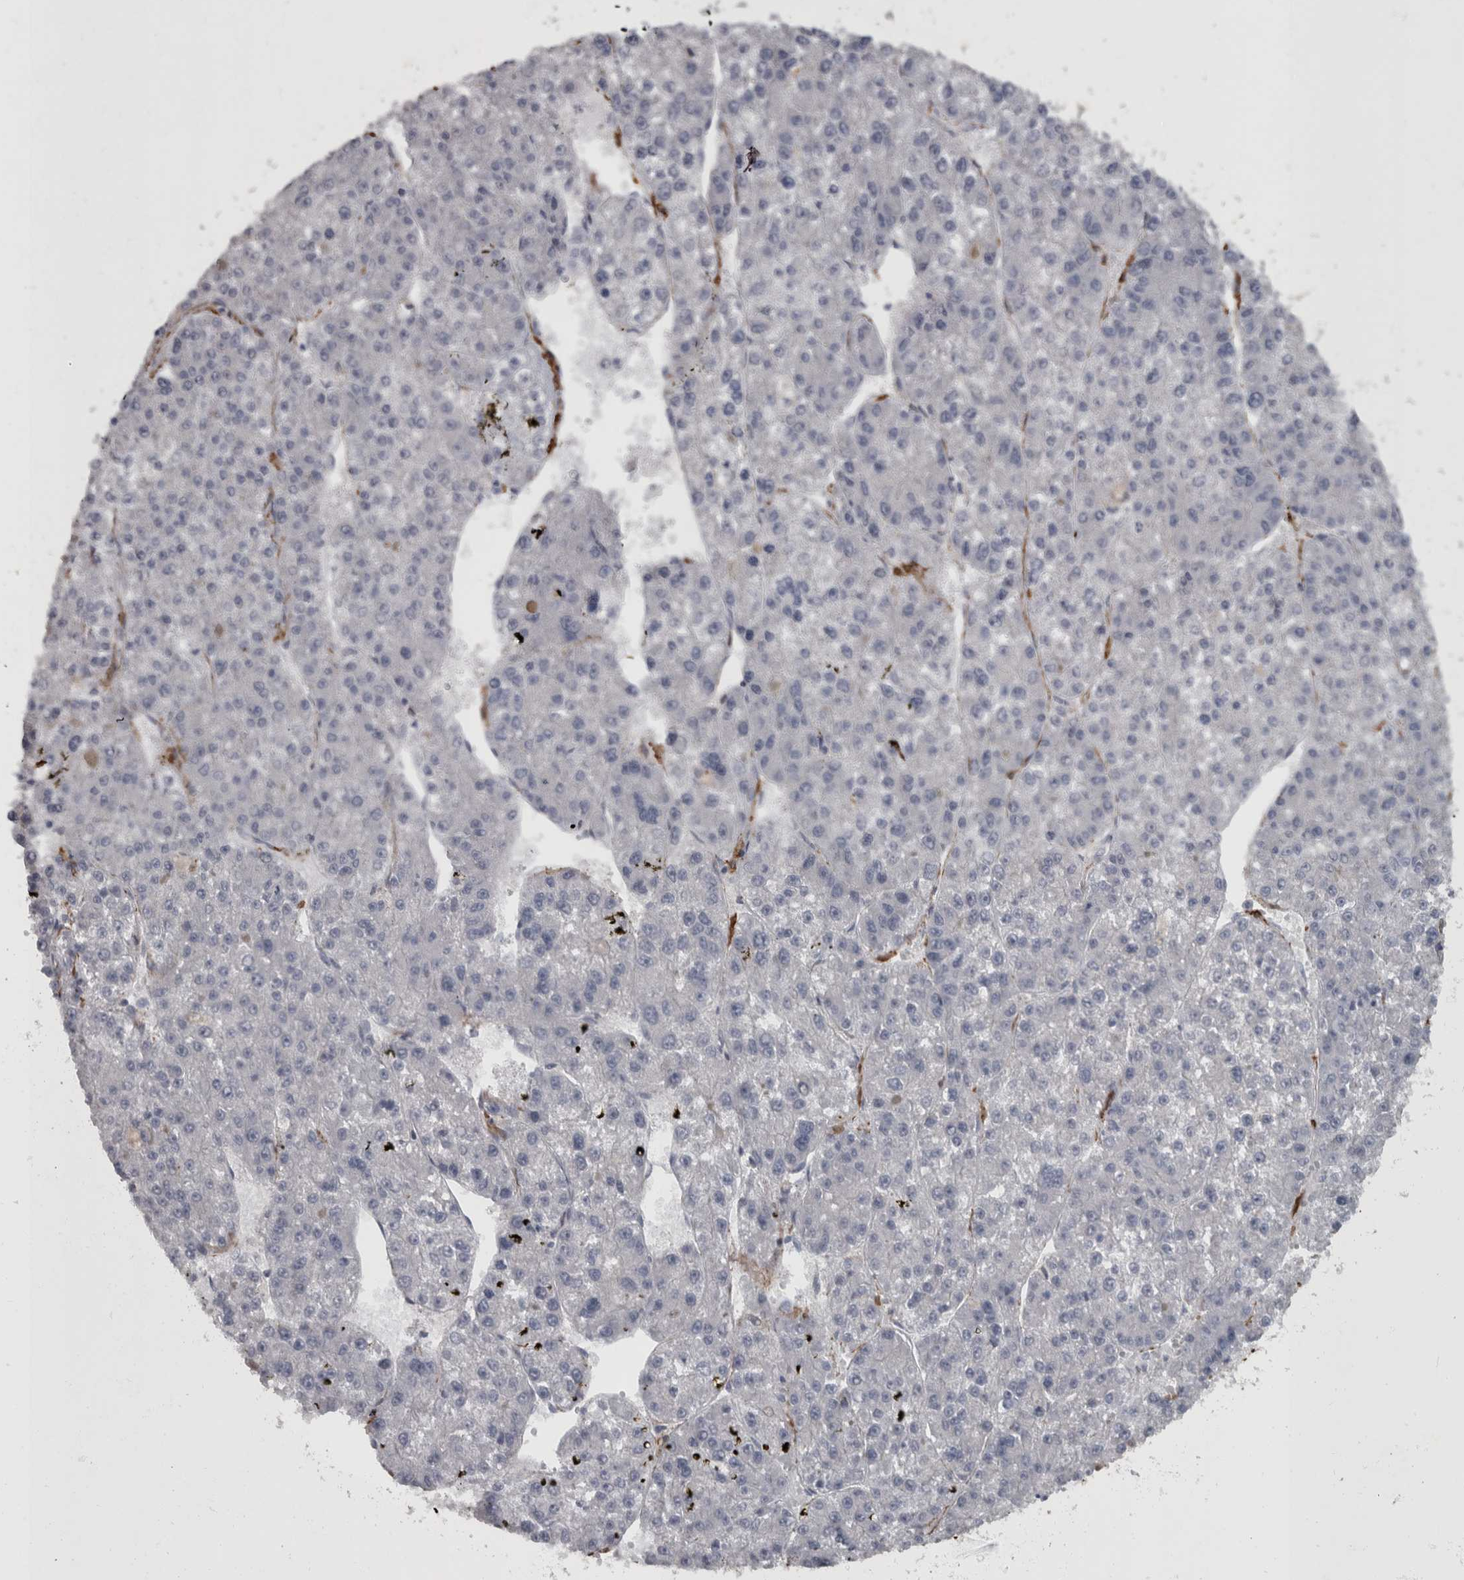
{"staining": {"intensity": "negative", "quantity": "none", "location": "none"}, "tissue": "liver cancer", "cell_type": "Tumor cells", "image_type": "cancer", "snomed": [{"axis": "morphology", "description": "Carcinoma, Hepatocellular, NOS"}, {"axis": "topography", "description": "Liver"}], "caption": "An immunohistochemistry image of liver cancer is shown. There is no staining in tumor cells of liver cancer.", "gene": "MASTL", "patient": {"sex": "female", "age": 73}}